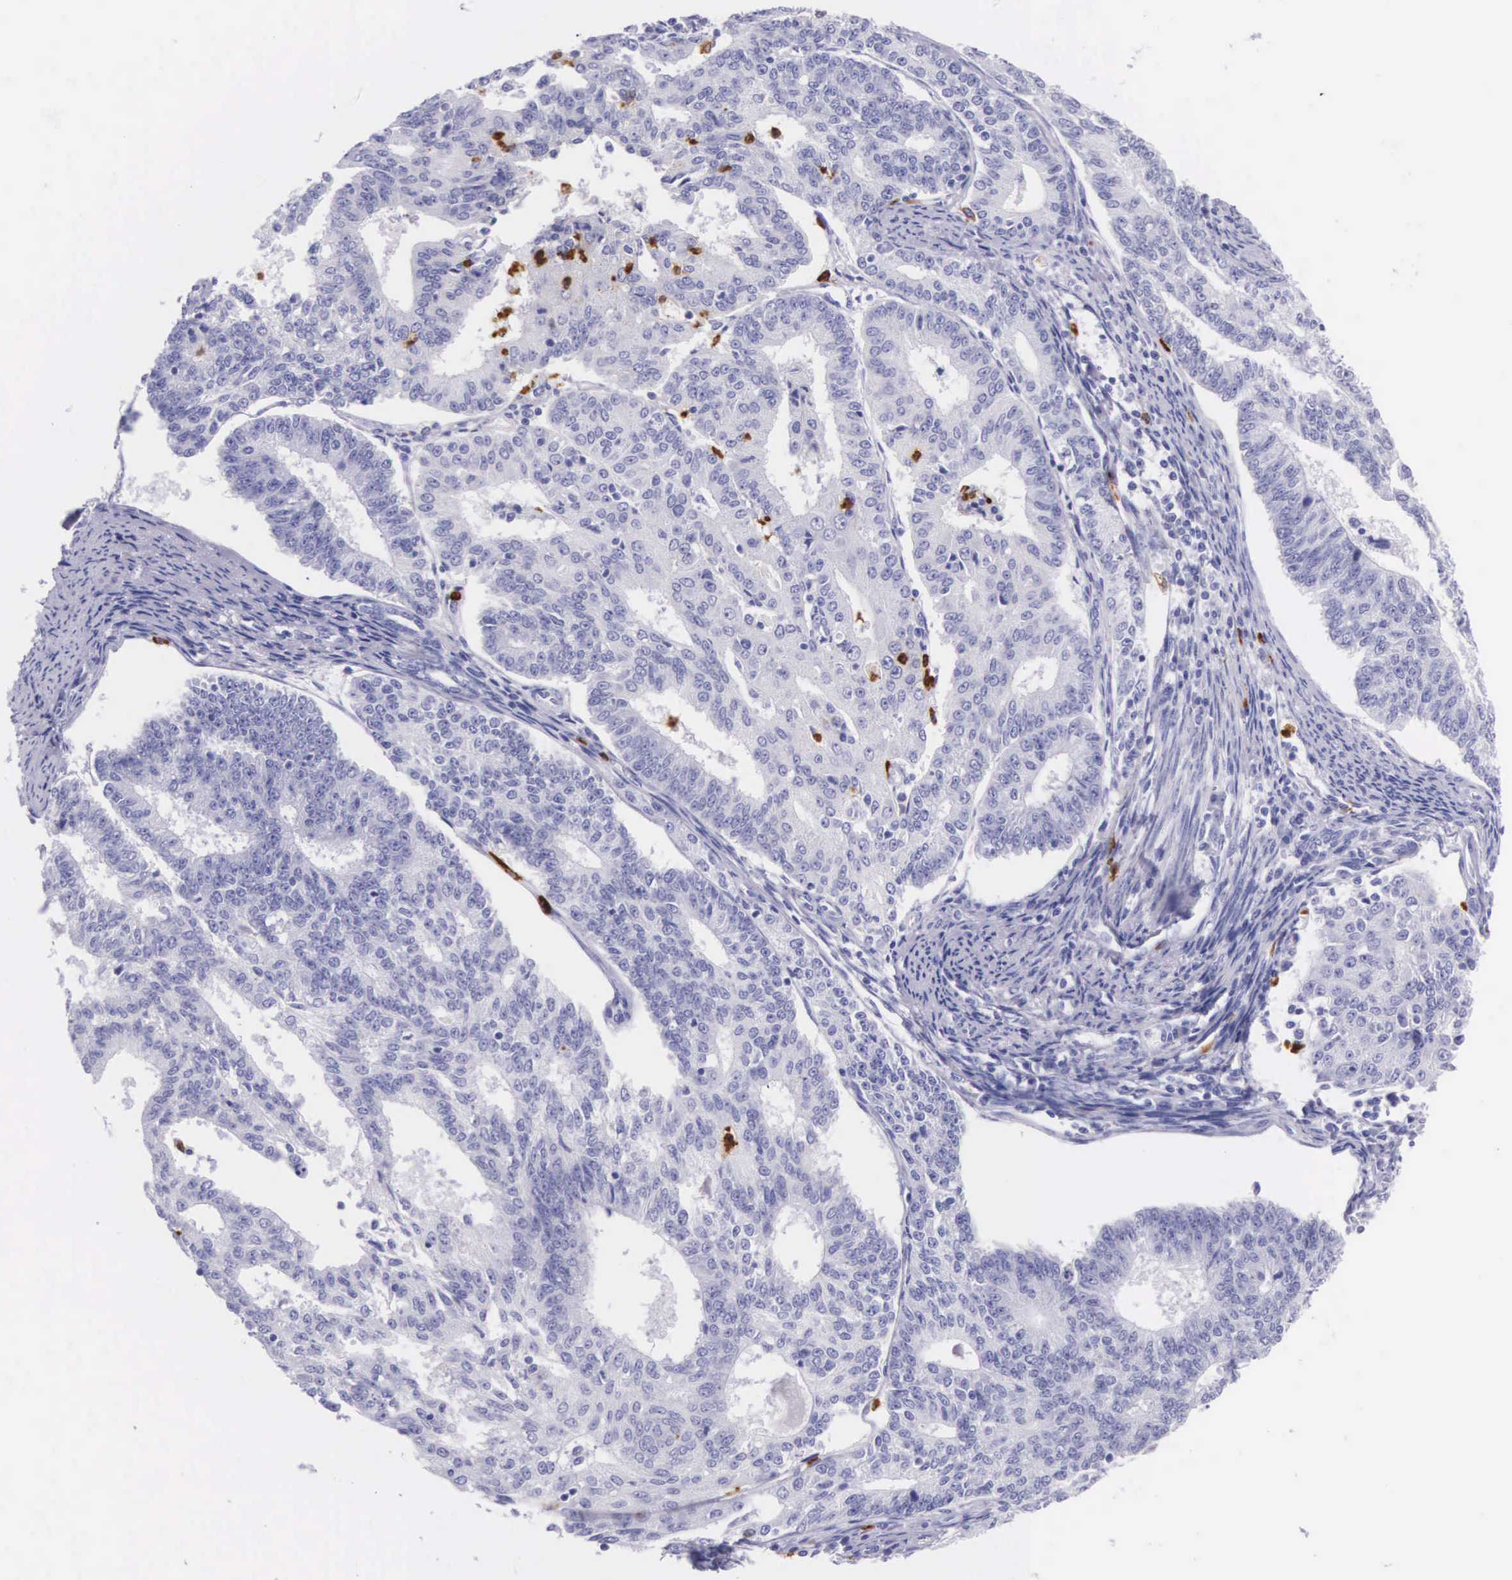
{"staining": {"intensity": "negative", "quantity": "none", "location": "none"}, "tissue": "endometrial cancer", "cell_type": "Tumor cells", "image_type": "cancer", "snomed": [{"axis": "morphology", "description": "Adenocarcinoma, NOS"}, {"axis": "topography", "description": "Endometrium"}], "caption": "This is a photomicrograph of IHC staining of endometrial cancer (adenocarcinoma), which shows no expression in tumor cells. (DAB (3,3'-diaminobenzidine) immunohistochemistry with hematoxylin counter stain).", "gene": "FCN1", "patient": {"sex": "female", "age": 56}}